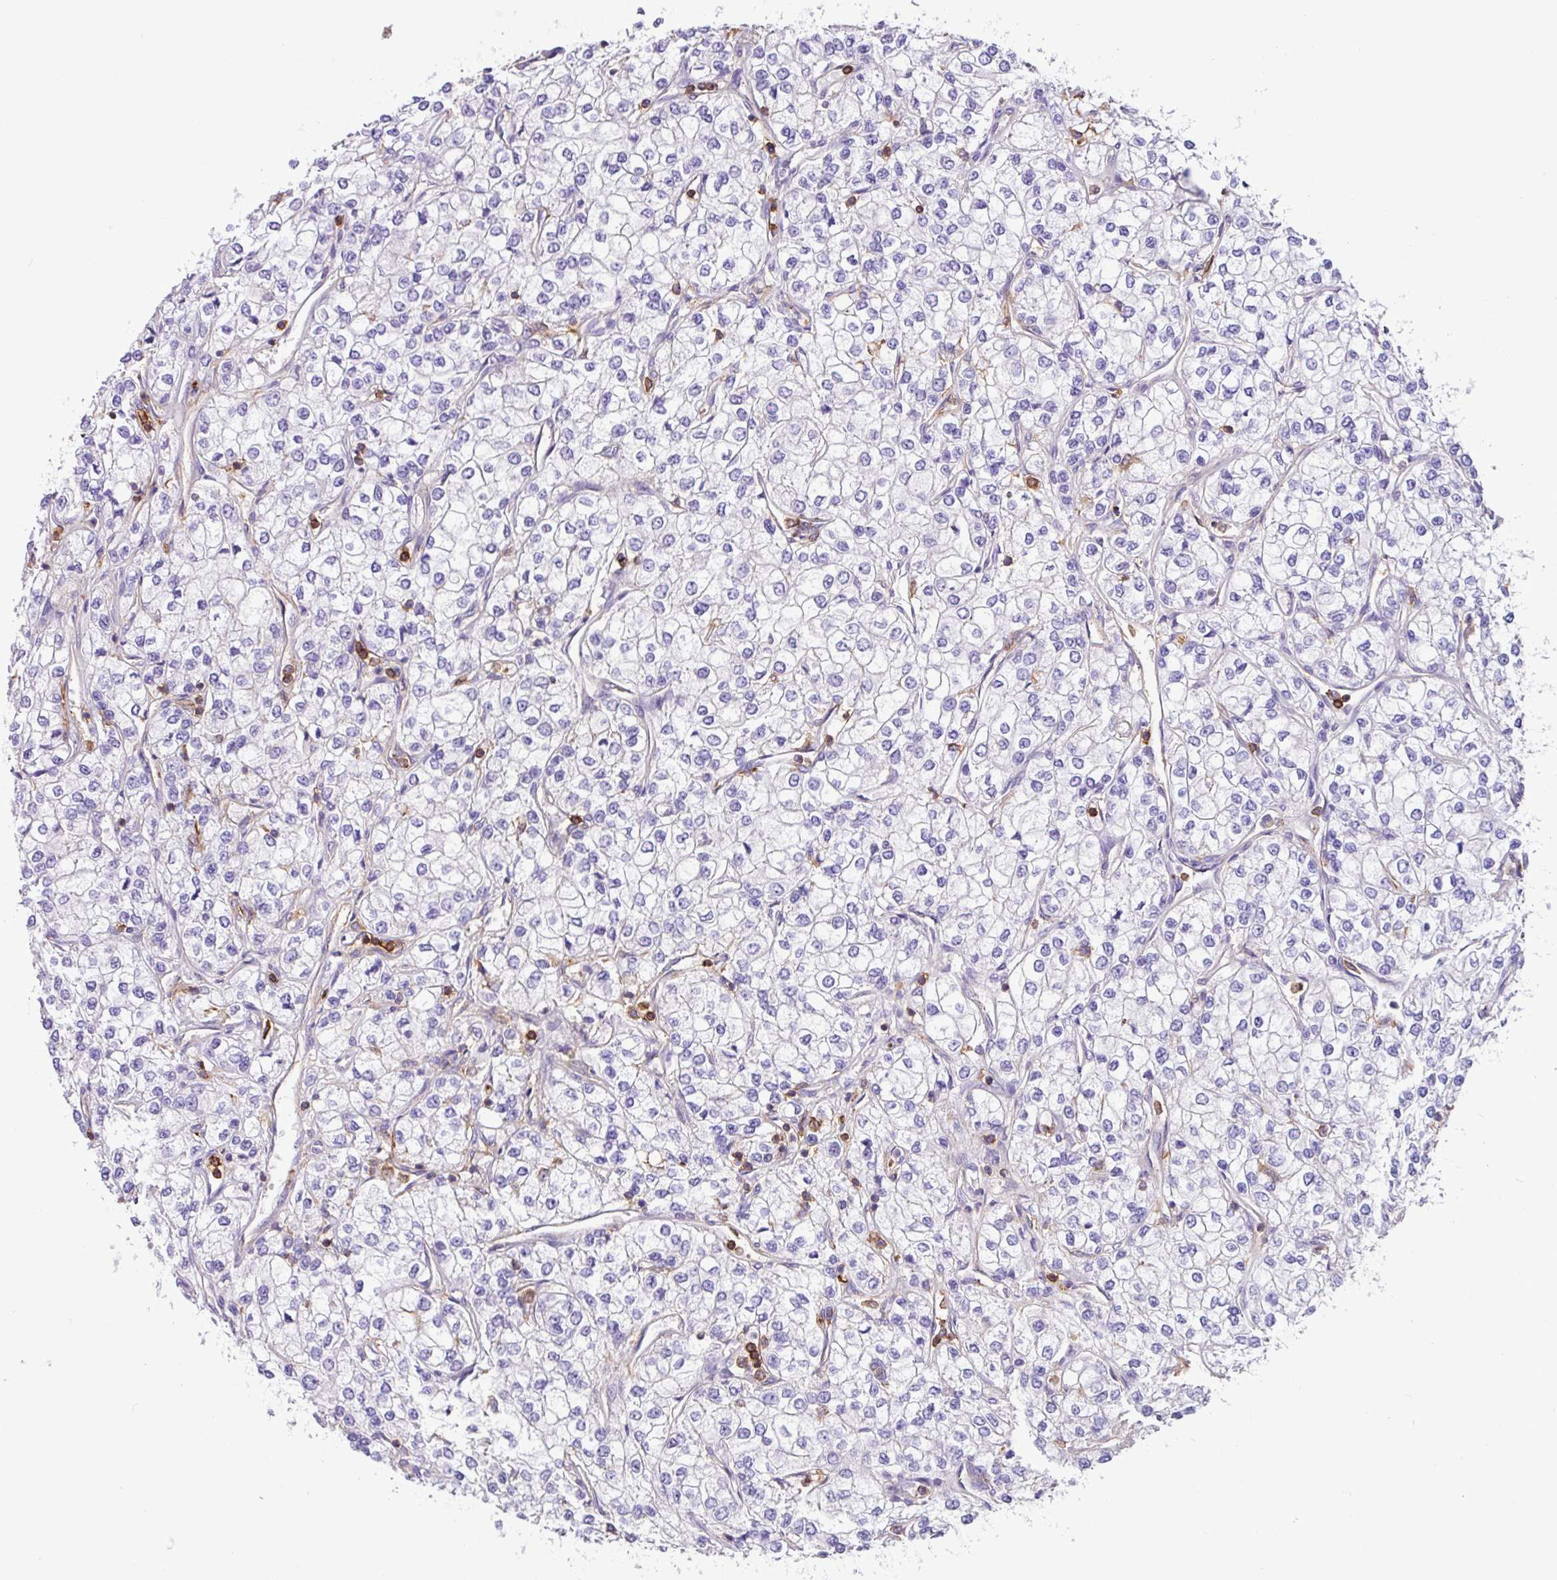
{"staining": {"intensity": "negative", "quantity": "none", "location": "none"}, "tissue": "renal cancer", "cell_type": "Tumor cells", "image_type": "cancer", "snomed": [{"axis": "morphology", "description": "Adenocarcinoma, NOS"}, {"axis": "topography", "description": "Kidney"}], "caption": "This is an IHC micrograph of renal cancer (adenocarcinoma). There is no expression in tumor cells.", "gene": "PPP1R18", "patient": {"sex": "male", "age": 80}}